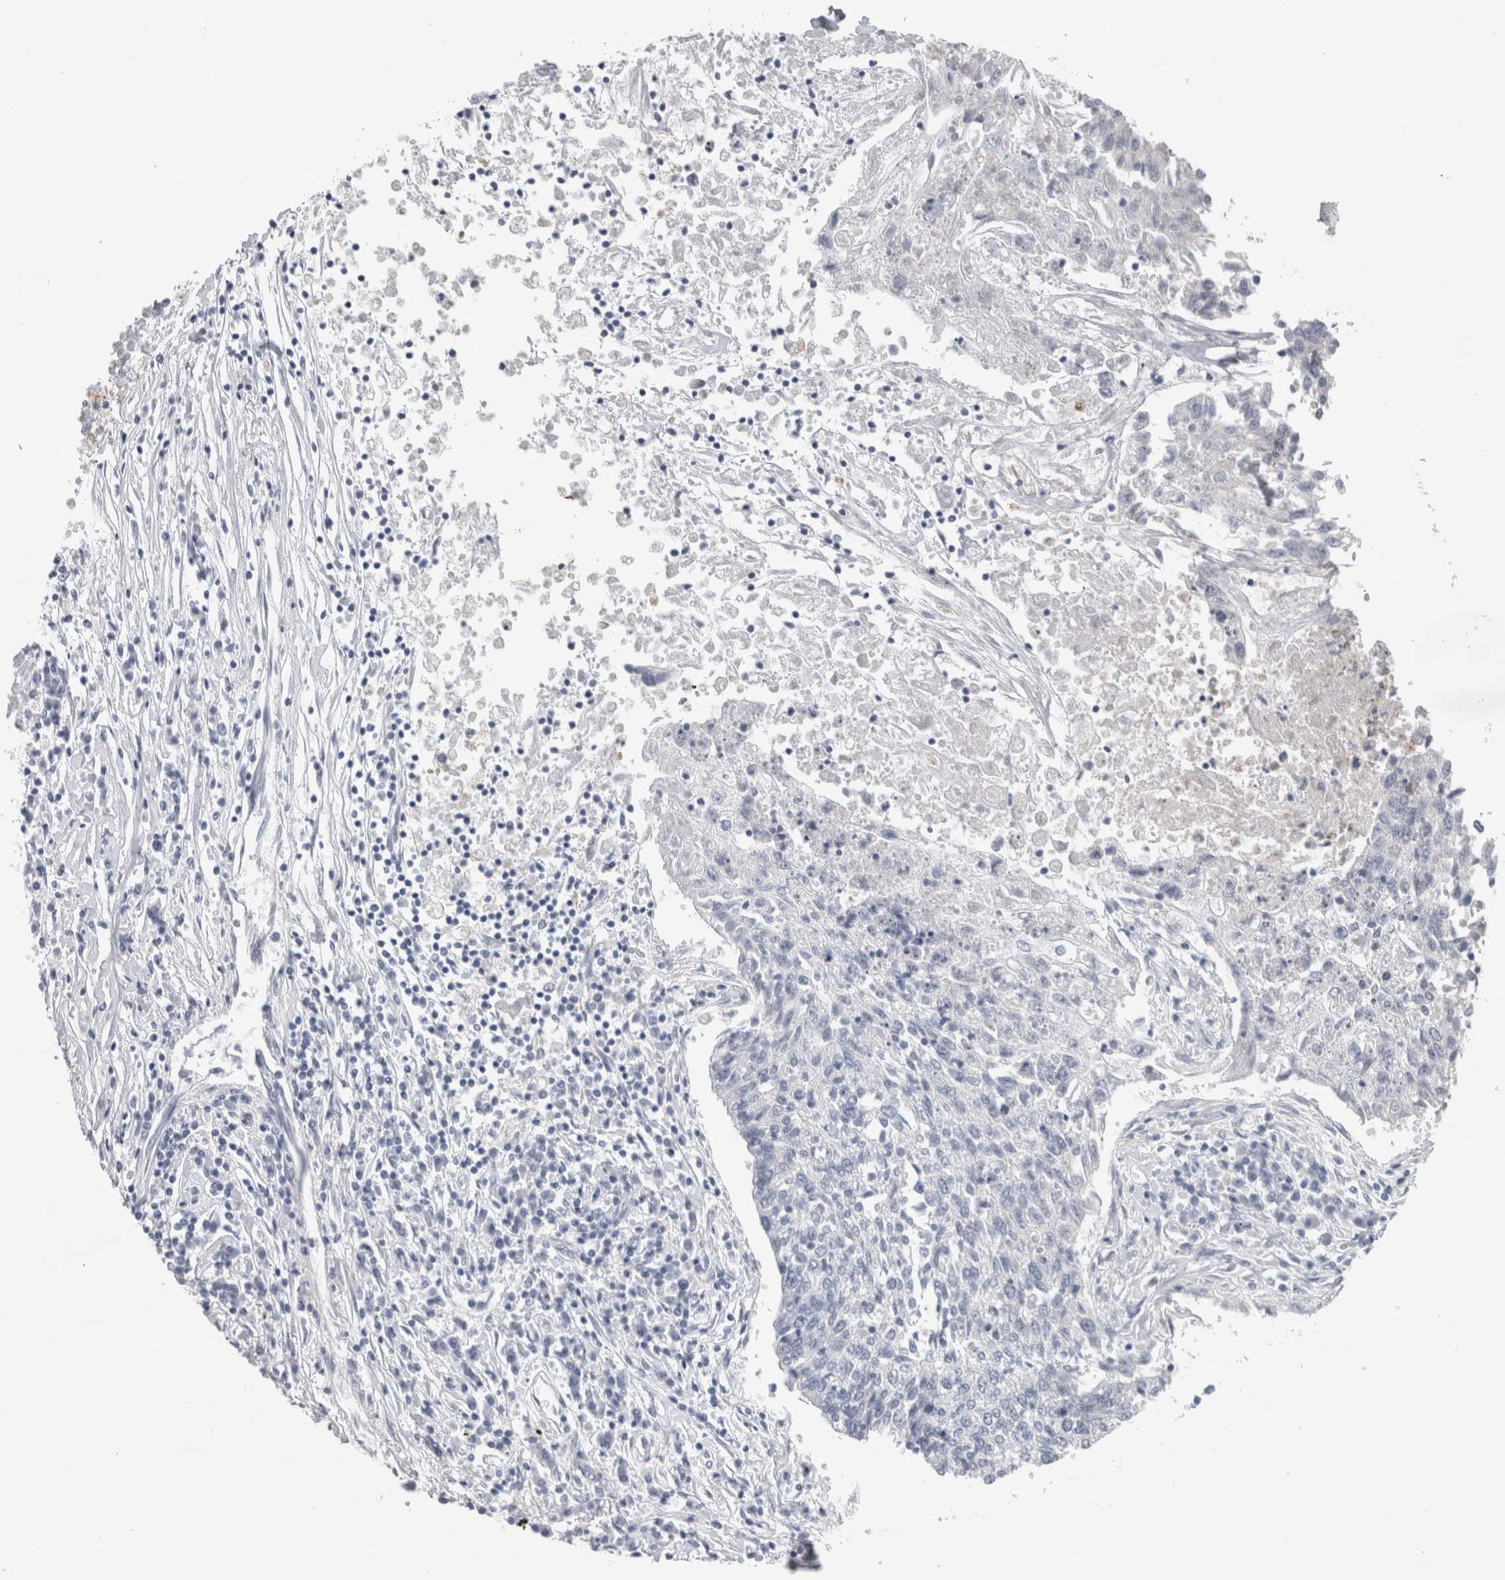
{"staining": {"intensity": "negative", "quantity": "none", "location": "none"}, "tissue": "lung cancer", "cell_type": "Tumor cells", "image_type": "cancer", "snomed": [{"axis": "morphology", "description": "Normal tissue, NOS"}, {"axis": "morphology", "description": "Squamous cell carcinoma, NOS"}, {"axis": "topography", "description": "Lymph node"}, {"axis": "topography", "description": "Cartilage tissue"}, {"axis": "topography", "description": "Bronchus"}, {"axis": "topography", "description": "Lung"}, {"axis": "topography", "description": "Peripheral nerve tissue"}], "caption": "Immunohistochemical staining of human lung squamous cell carcinoma demonstrates no significant expression in tumor cells.", "gene": "PLIN1", "patient": {"sex": "female", "age": 49}}